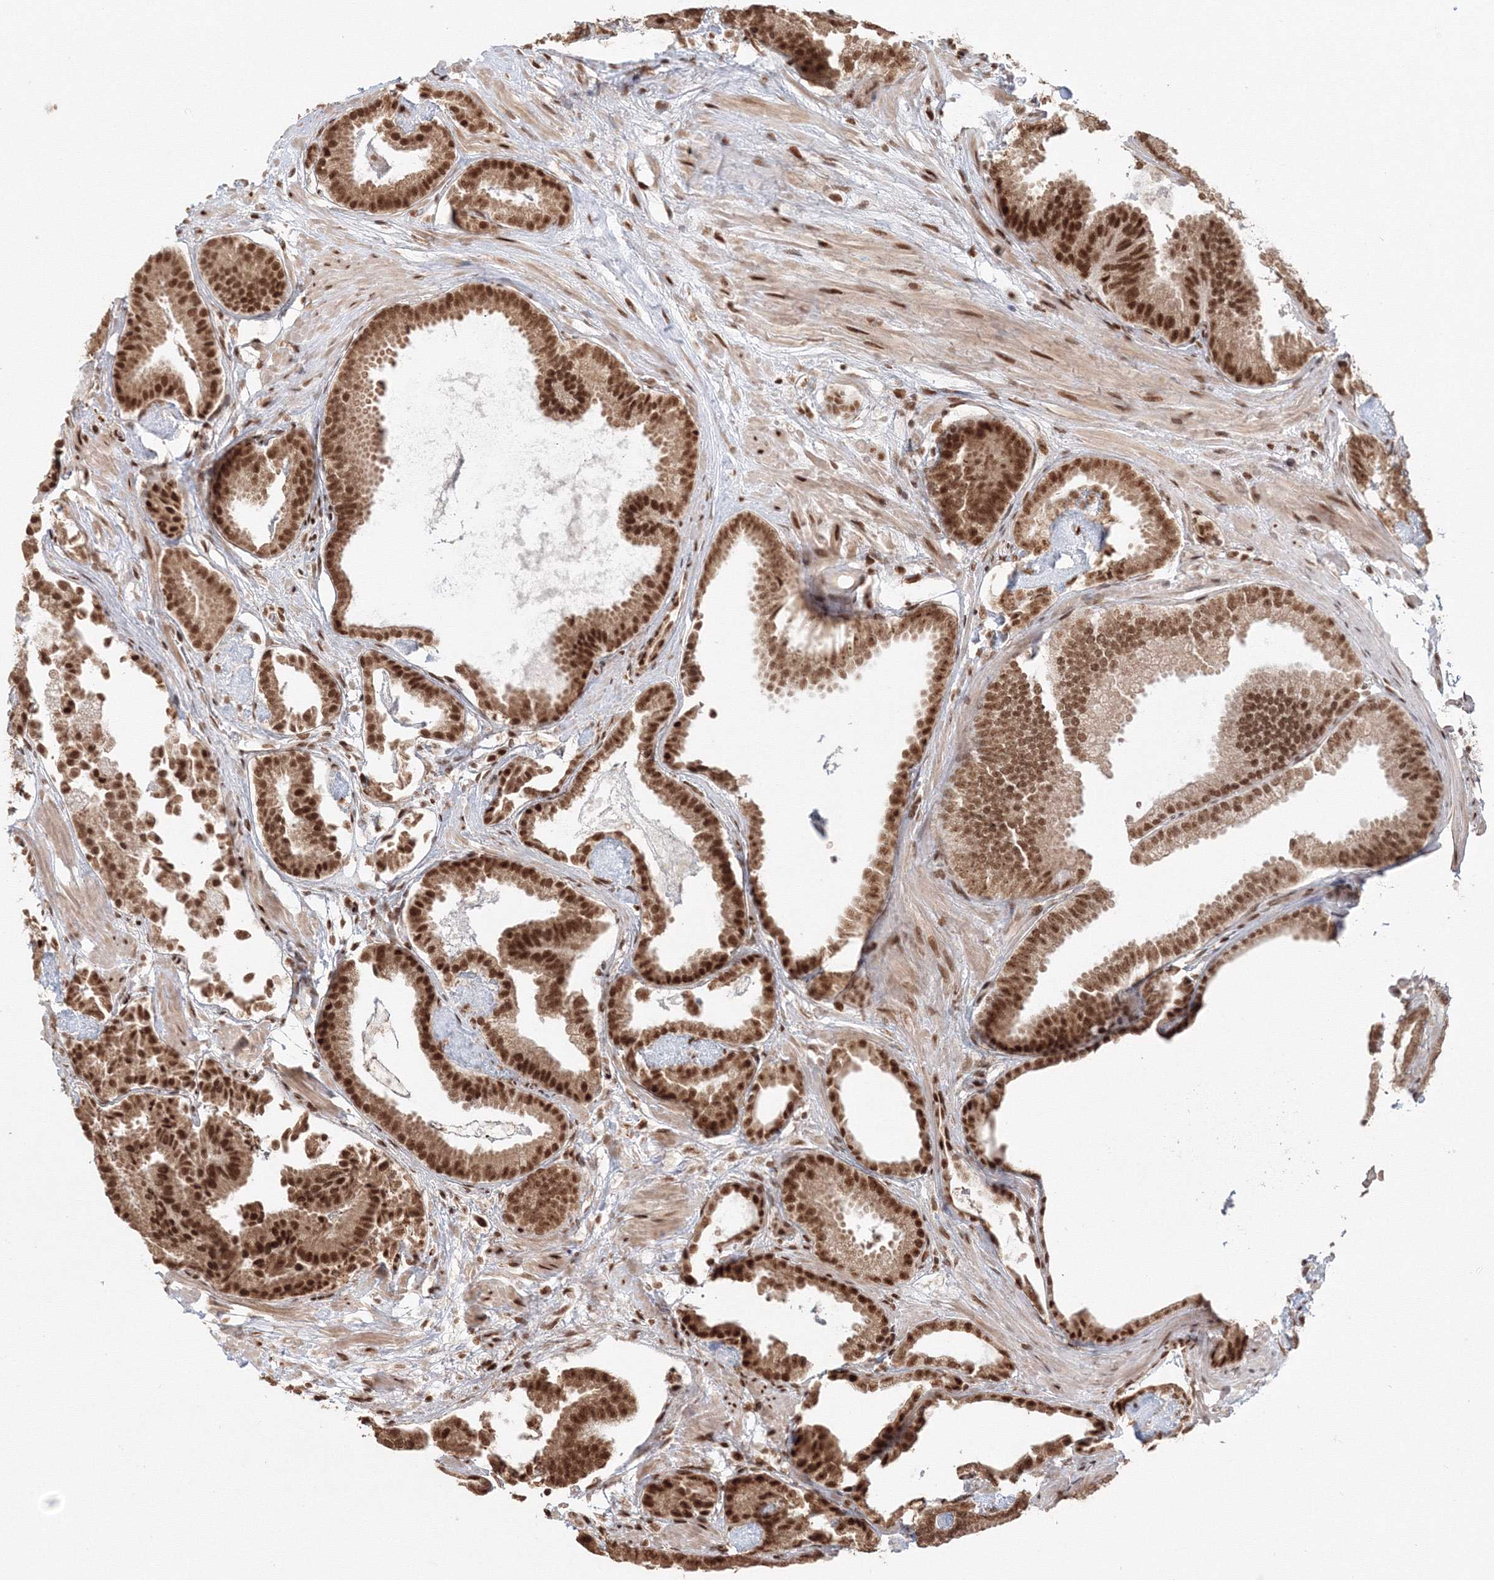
{"staining": {"intensity": "strong", "quantity": ">75%", "location": "nuclear"}, "tissue": "prostate cancer", "cell_type": "Tumor cells", "image_type": "cancer", "snomed": [{"axis": "morphology", "description": "Adenocarcinoma, Low grade"}, {"axis": "topography", "description": "Prostate"}], "caption": "An immunohistochemistry photomicrograph of neoplastic tissue is shown. Protein staining in brown labels strong nuclear positivity in prostate cancer within tumor cells. The staining is performed using DAB brown chromogen to label protein expression. The nuclei are counter-stained blue using hematoxylin.", "gene": "KIF20A", "patient": {"sex": "male", "age": 71}}